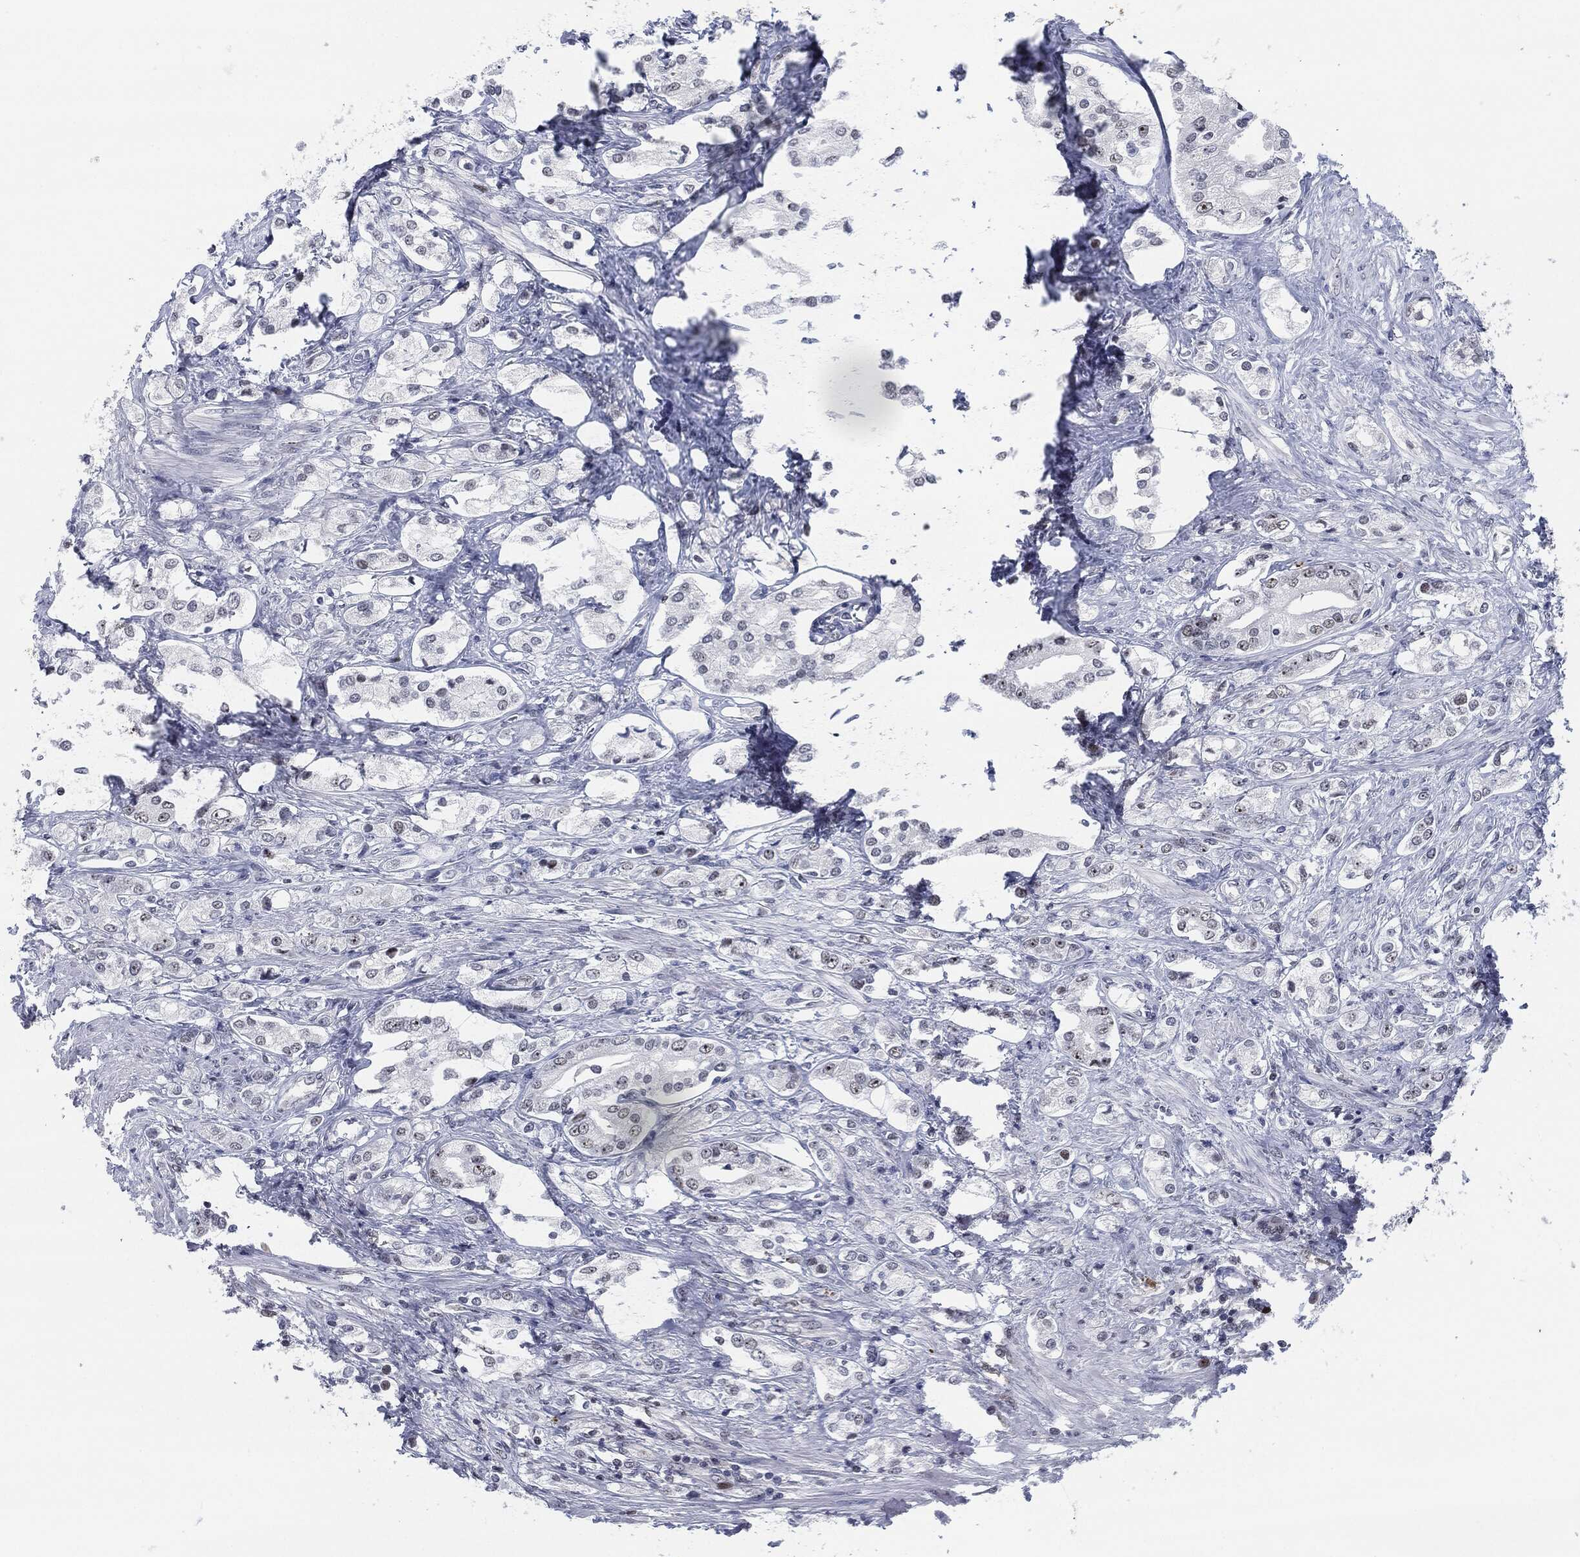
{"staining": {"intensity": "negative", "quantity": "none", "location": "none"}, "tissue": "prostate cancer", "cell_type": "Tumor cells", "image_type": "cancer", "snomed": [{"axis": "morphology", "description": "Adenocarcinoma, NOS"}, {"axis": "topography", "description": "Prostate and seminal vesicle, NOS"}, {"axis": "topography", "description": "Prostate"}], "caption": "IHC of prostate cancer demonstrates no expression in tumor cells. (DAB immunohistochemistry (IHC) visualized using brightfield microscopy, high magnification).", "gene": "AKT2", "patient": {"sex": "male", "age": 67}}